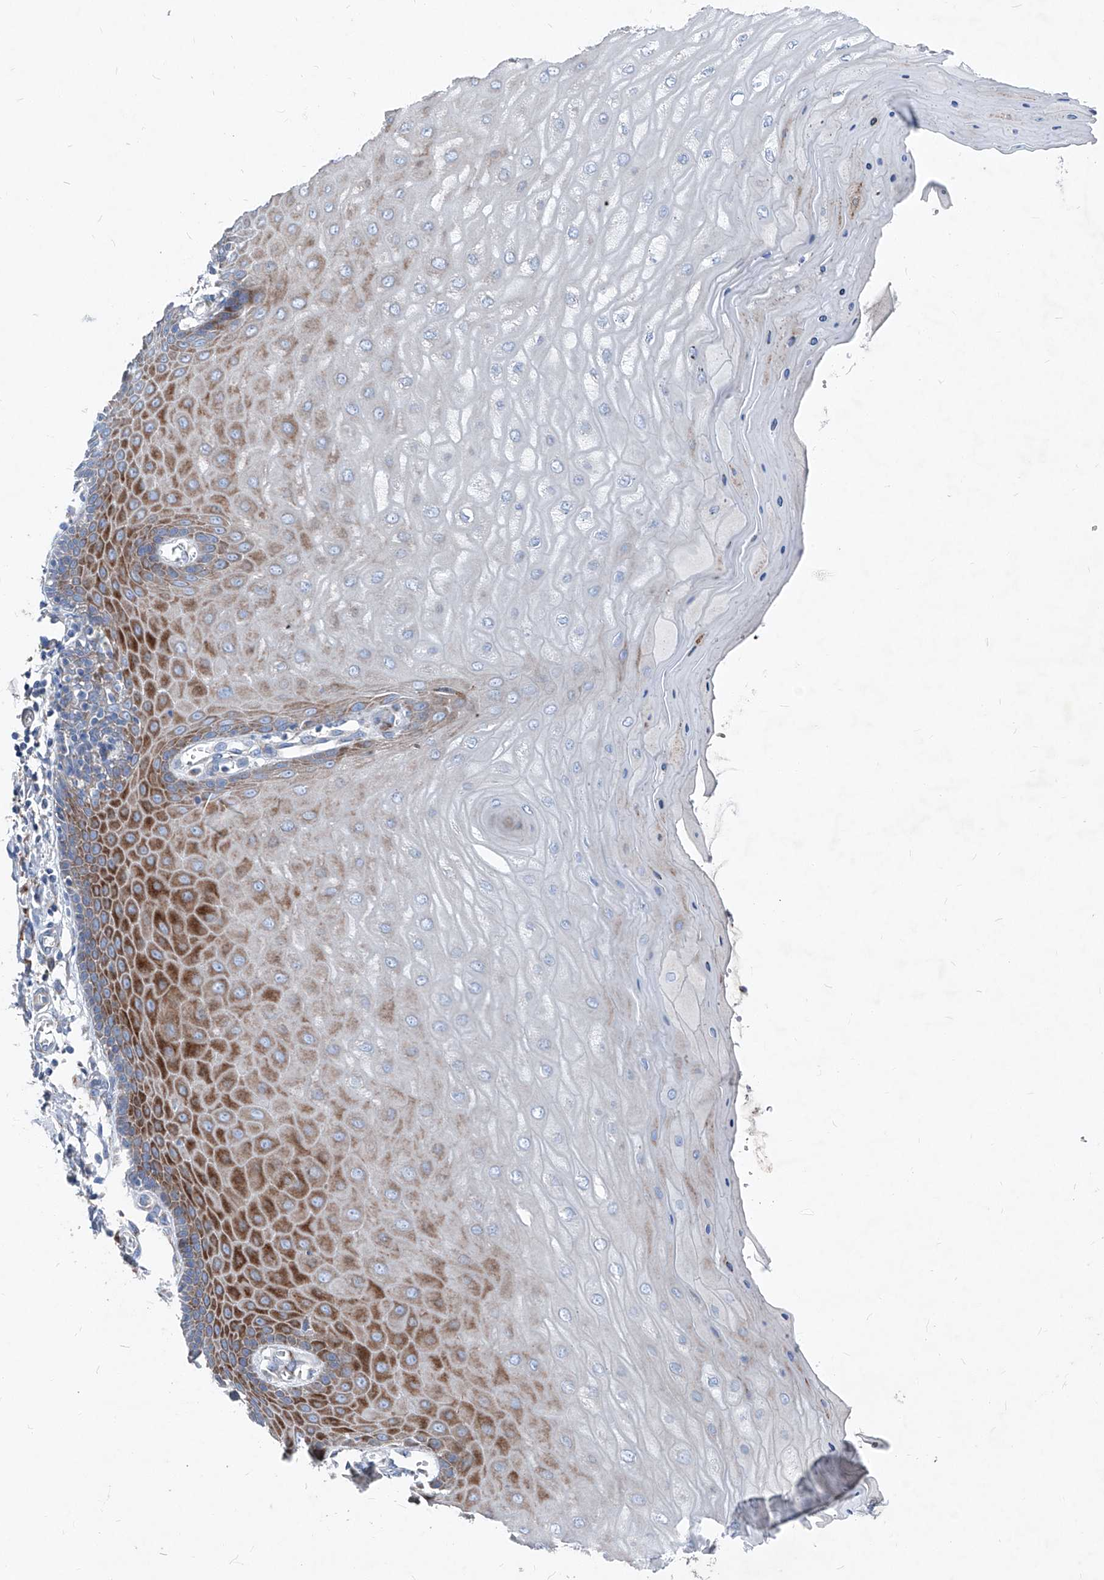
{"staining": {"intensity": "negative", "quantity": "none", "location": "none"}, "tissue": "cervix", "cell_type": "Glandular cells", "image_type": "normal", "snomed": [{"axis": "morphology", "description": "Normal tissue, NOS"}, {"axis": "topography", "description": "Cervix"}], "caption": "Immunohistochemistry (IHC) of normal cervix exhibits no positivity in glandular cells.", "gene": "IFI27", "patient": {"sex": "female", "age": 55}}